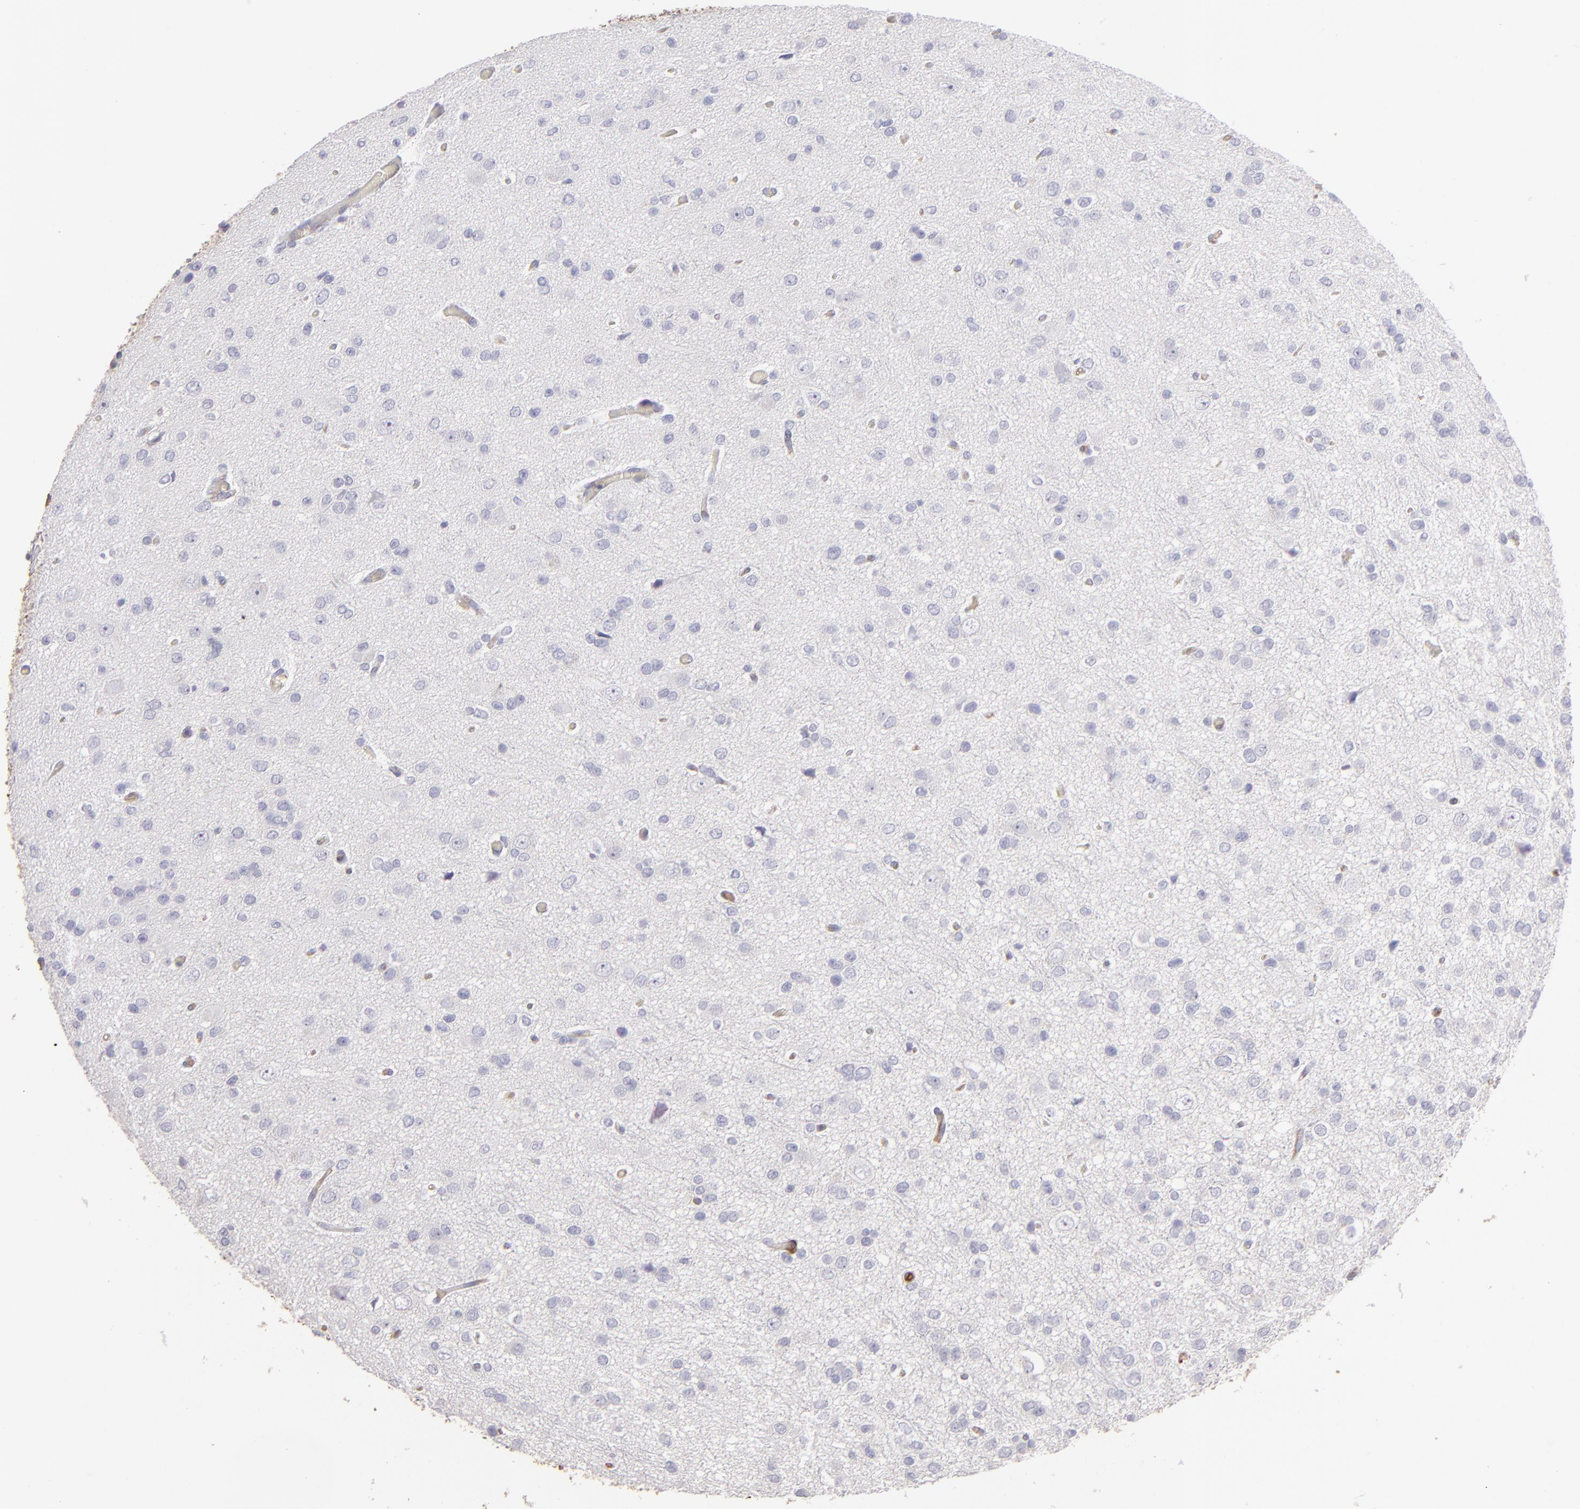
{"staining": {"intensity": "negative", "quantity": "none", "location": "none"}, "tissue": "glioma", "cell_type": "Tumor cells", "image_type": "cancer", "snomed": [{"axis": "morphology", "description": "Glioma, malignant, Low grade"}, {"axis": "topography", "description": "Brain"}], "caption": "Immunohistochemical staining of malignant low-grade glioma displays no significant expression in tumor cells. The staining was performed using DAB (3,3'-diaminobenzidine) to visualize the protein expression in brown, while the nuclei were stained in blue with hematoxylin (Magnification: 20x).", "gene": "ABCC4", "patient": {"sex": "male", "age": 42}}